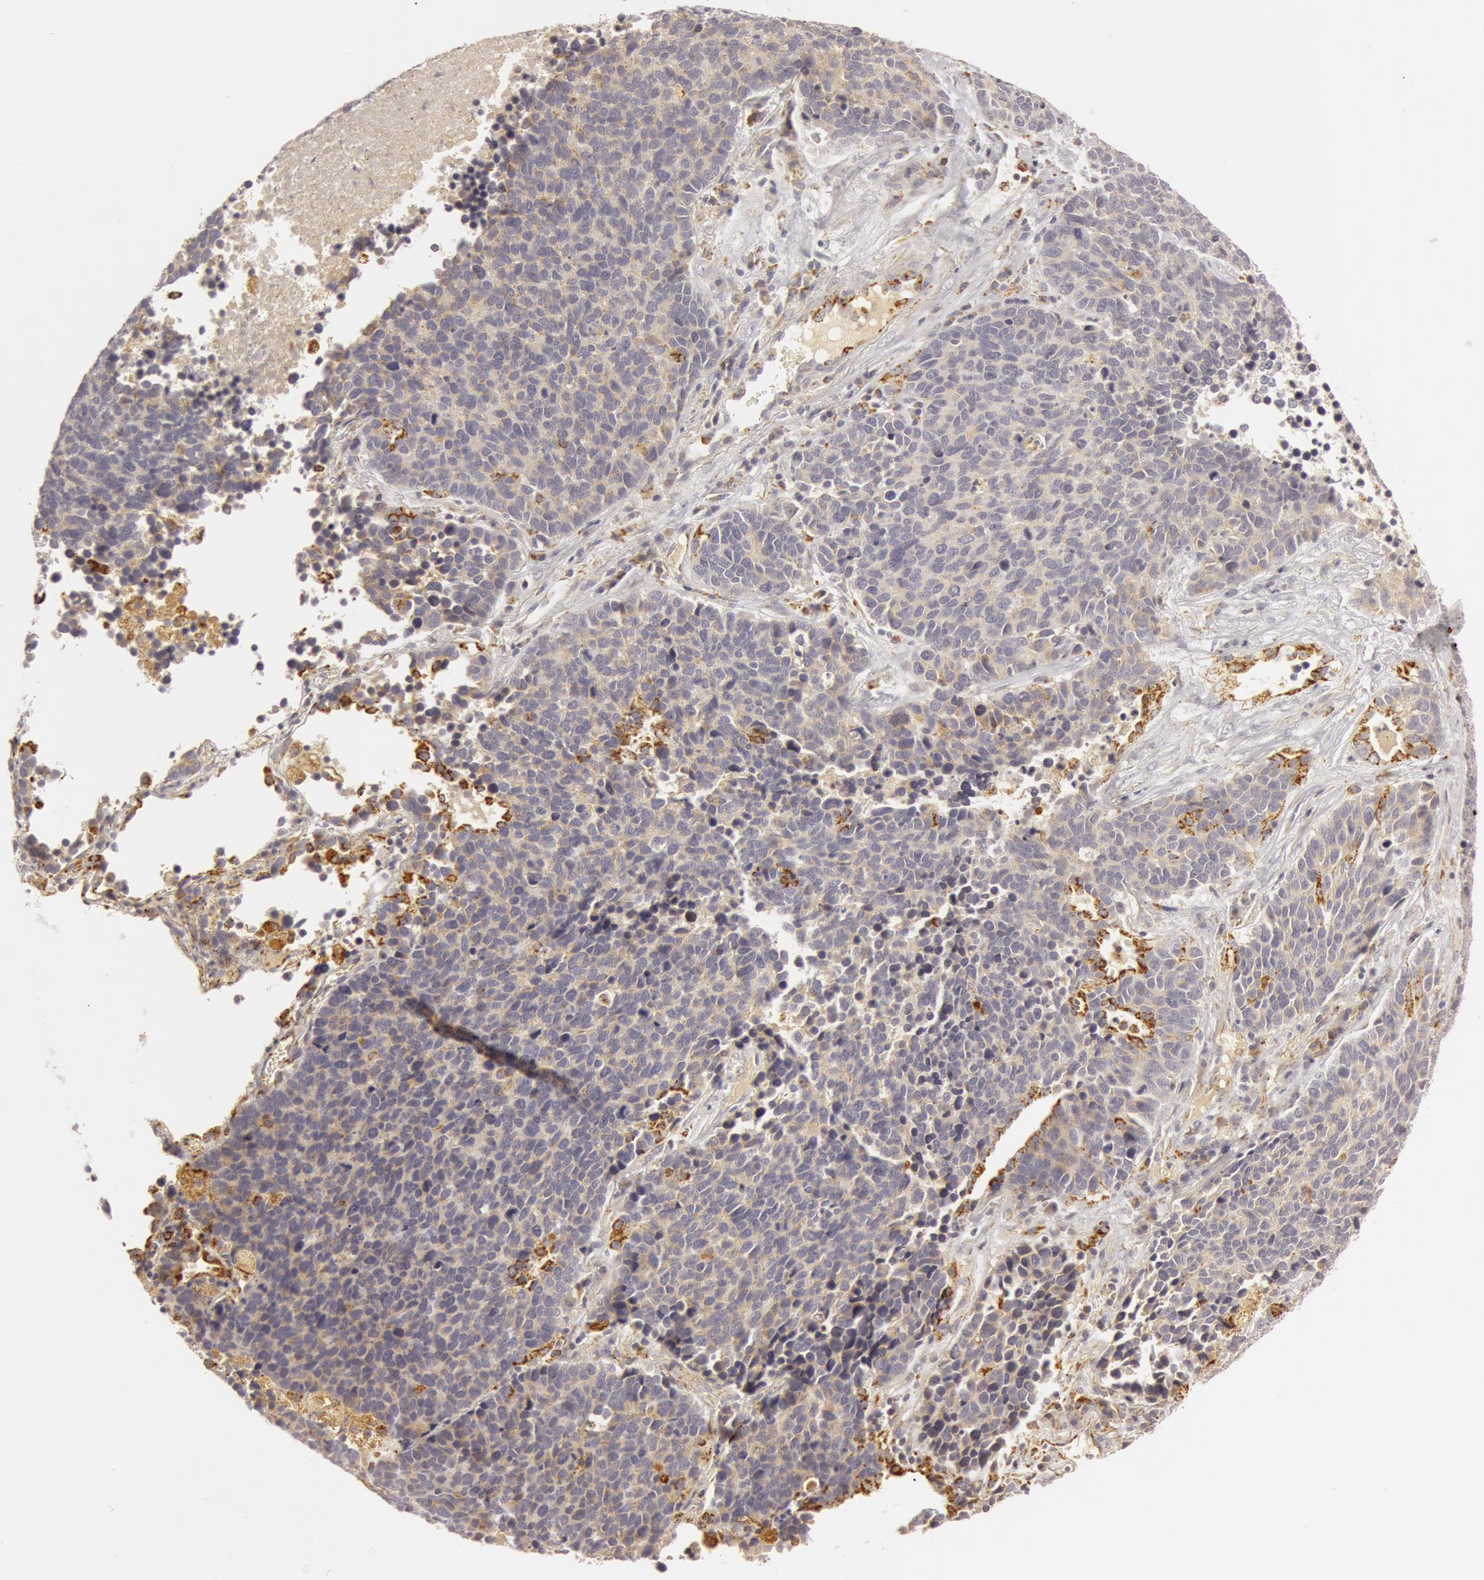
{"staining": {"intensity": "weak", "quantity": ">75%", "location": "cytoplasmic/membranous"}, "tissue": "lung cancer", "cell_type": "Tumor cells", "image_type": "cancer", "snomed": [{"axis": "morphology", "description": "Neoplasm, malignant, NOS"}, {"axis": "topography", "description": "Lung"}], "caption": "Protein positivity by IHC reveals weak cytoplasmic/membranous positivity in approximately >75% of tumor cells in lung malignant neoplasm. The staining is performed using DAB brown chromogen to label protein expression. The nuclei are counter-stained blue using hematoxylin.", "gene": "C7", "patient": {"sex": "female", "age": 75}}